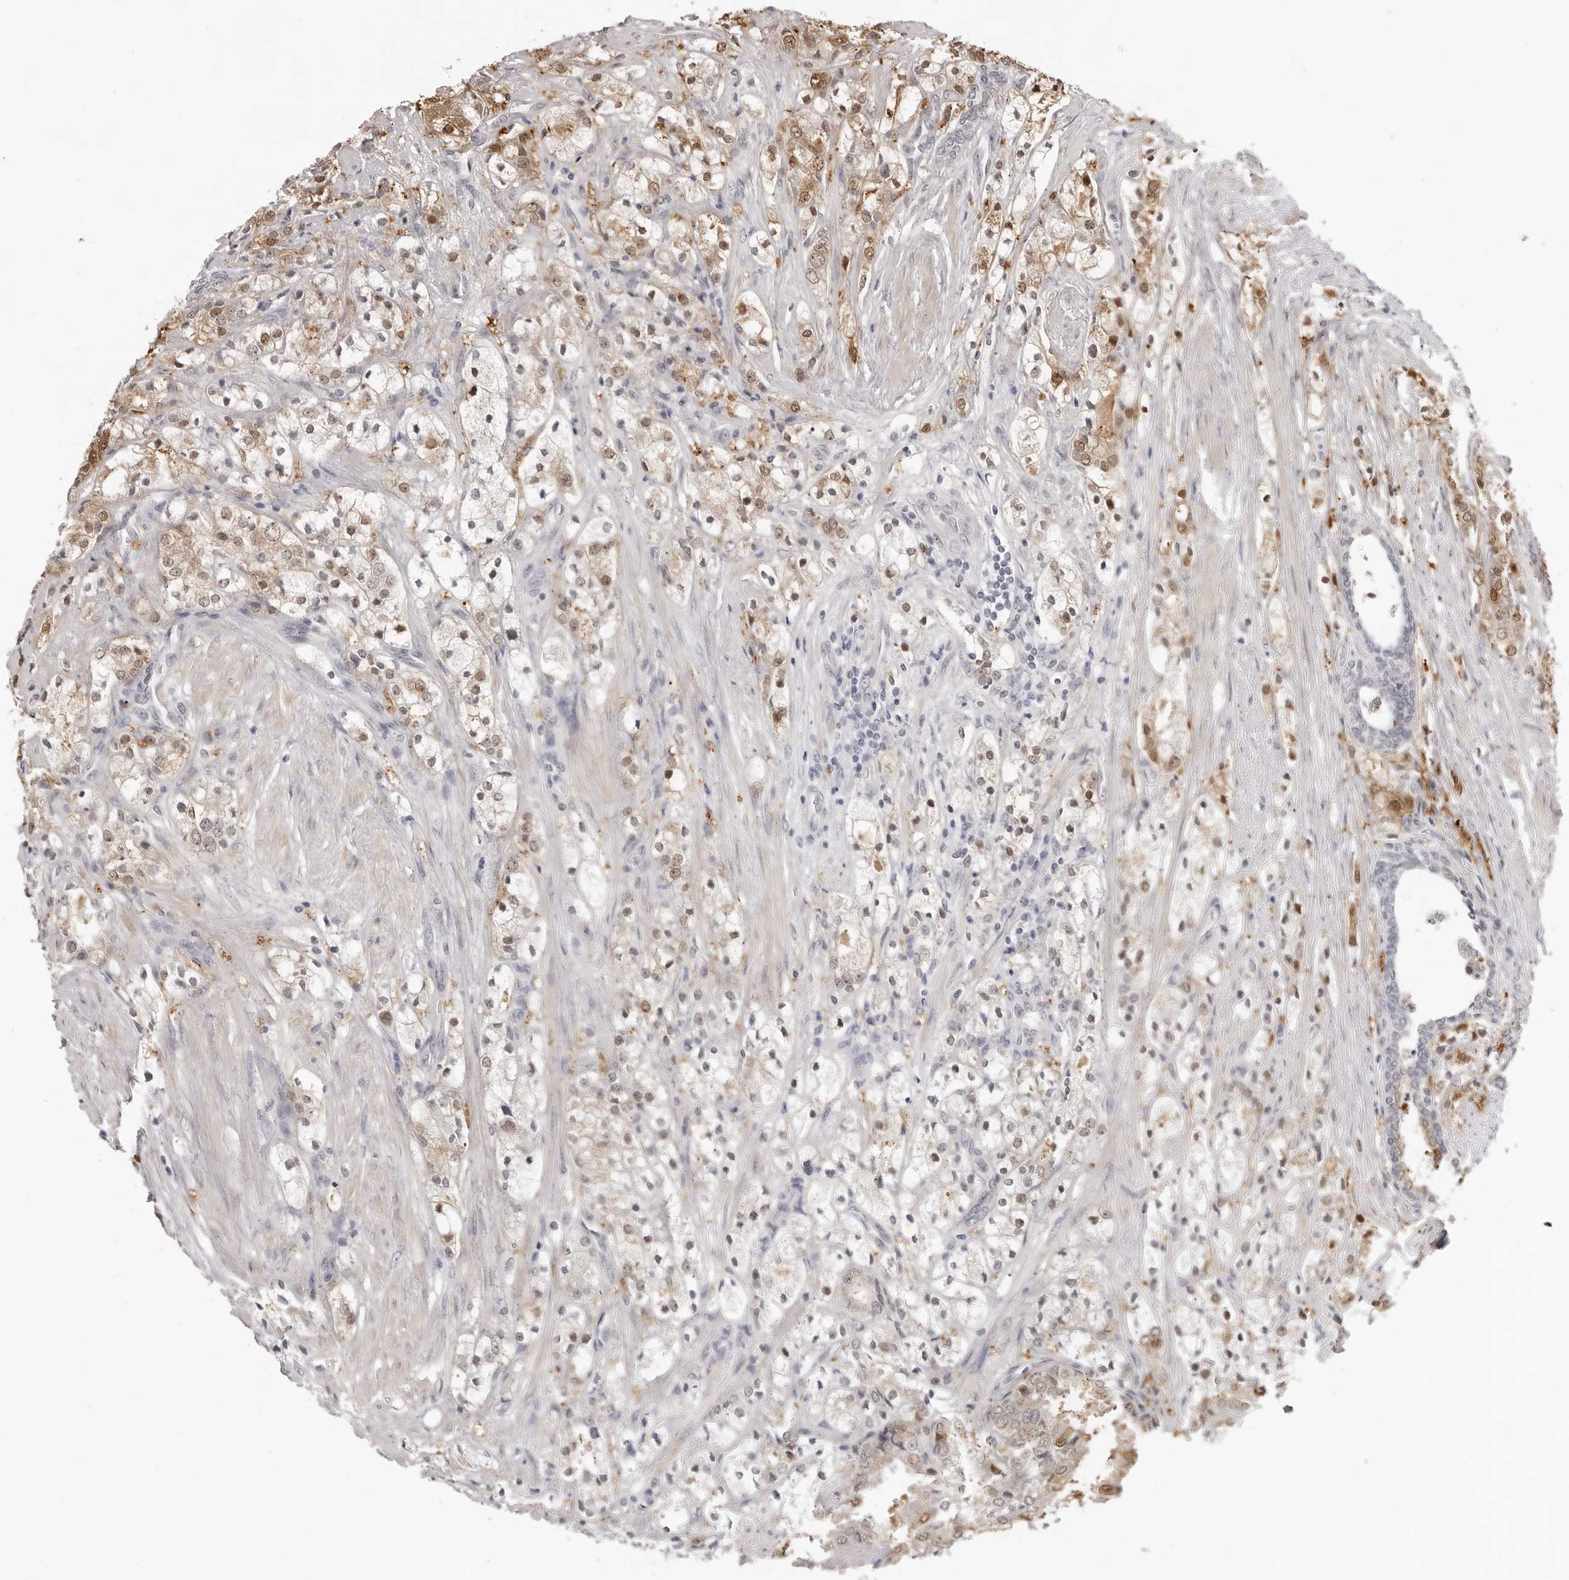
{"staining": {"intensity": "moderate", "quantity": ">75%", "location": "cytoplasmic/membranous,nuclear"}, "tissue": "prostate cancer", "cell_type": "Tumor cells", "image_type": "cancer", "snomed": [{"axis": "morphology", "description": "Adenocarcinoma, High grade"}, {"axis": "topography", "description": "Prostate"}], "caption": "Immunohistochemical staining of prostate adenocarcinoma (high-grade) shows moderate cytoplasmic/membranous and nuclear protein staining in about >75% of tumor cells.", "gene": "SRGAP2", "patient": {"sex": "male", "age": 50}}